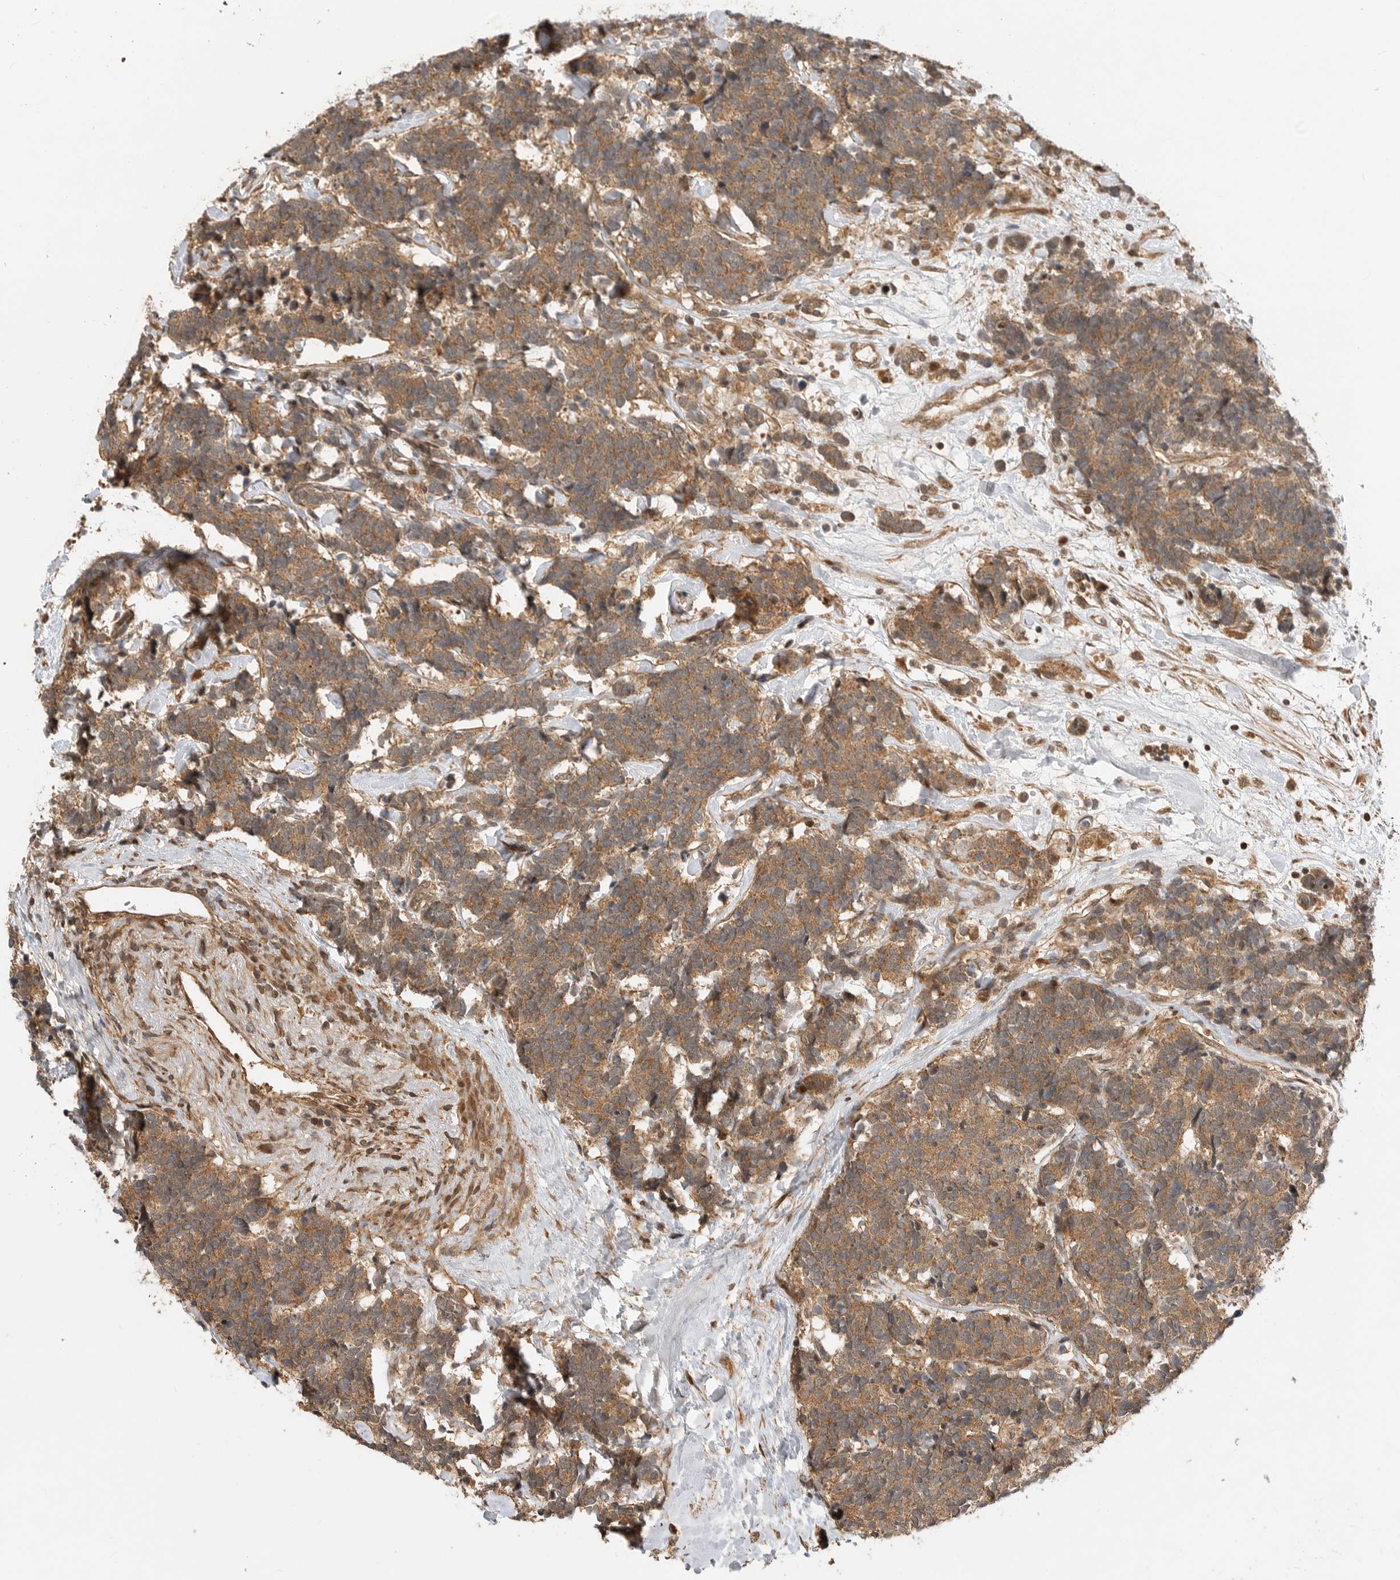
{"staining": {"intensity": "moderate", "quantity": ">75%", "location": "cytoplasmic/membranous"}, "tissue": "carcinoid", "cell_type": "Tumor cells", "image_type": "cancer", "snomed": [{"axis": "morphology", "description": "Carcinoma, NOS"}, {"axis": "morphology", "description": "Carcinoid, malignant, NOS"}, {"axis": "topography", "description": "Urinary bladder"}], "caption": "About >75% of tumor cells in malignant carcinoid reveal moderate cytoplasmic/membranous protein staining as visualized by brown immunohistochemical staining.", "gene": "ADPRS", "patient": {"sex": "male", "age": 57}}